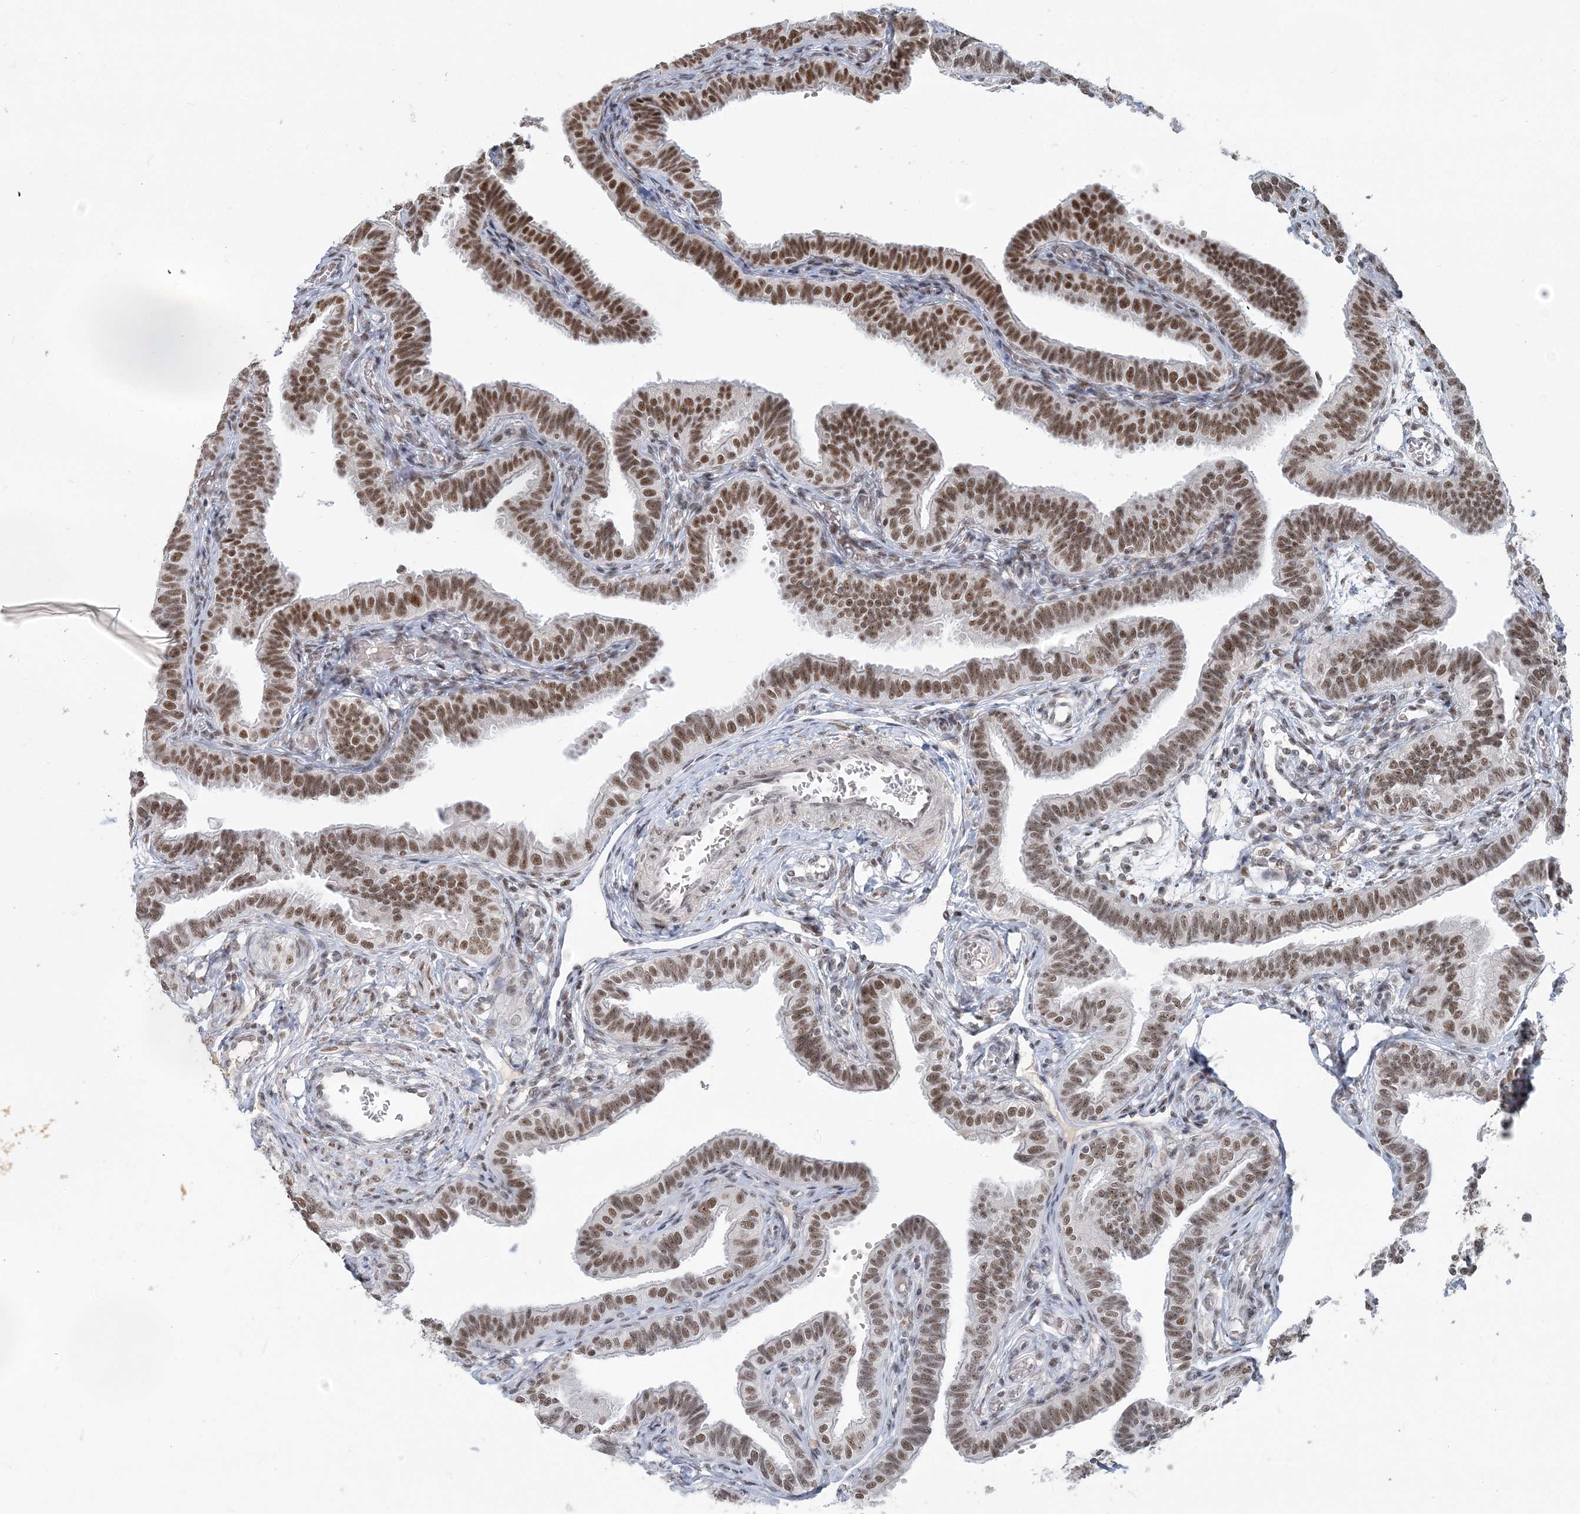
{"staining": {"intensity": "strong", "quantity": ">75%", "location": "nuclear"}, "tissue": "fallopian tube", "cell_type": "Glandular cells", "image_type": "normal", "snomed": [{"axis": "morphology", "description": "Normal tissue, NOS"}, {"axis": "topography", "description": "Fallopian tube"}], "caption": "Immunohistochemical staining of normal human fallopian tube exhibits high levels of strong nuclear expression in approximately >75% of glandular cells. The staining was performed using DAB to visualize the protein expression in brown, while the nuclei were stained in blue with hematoxylin (Magnification: 20x).", "gene": "PLRG1", "patient": {"sex": "female", "age": 39}}